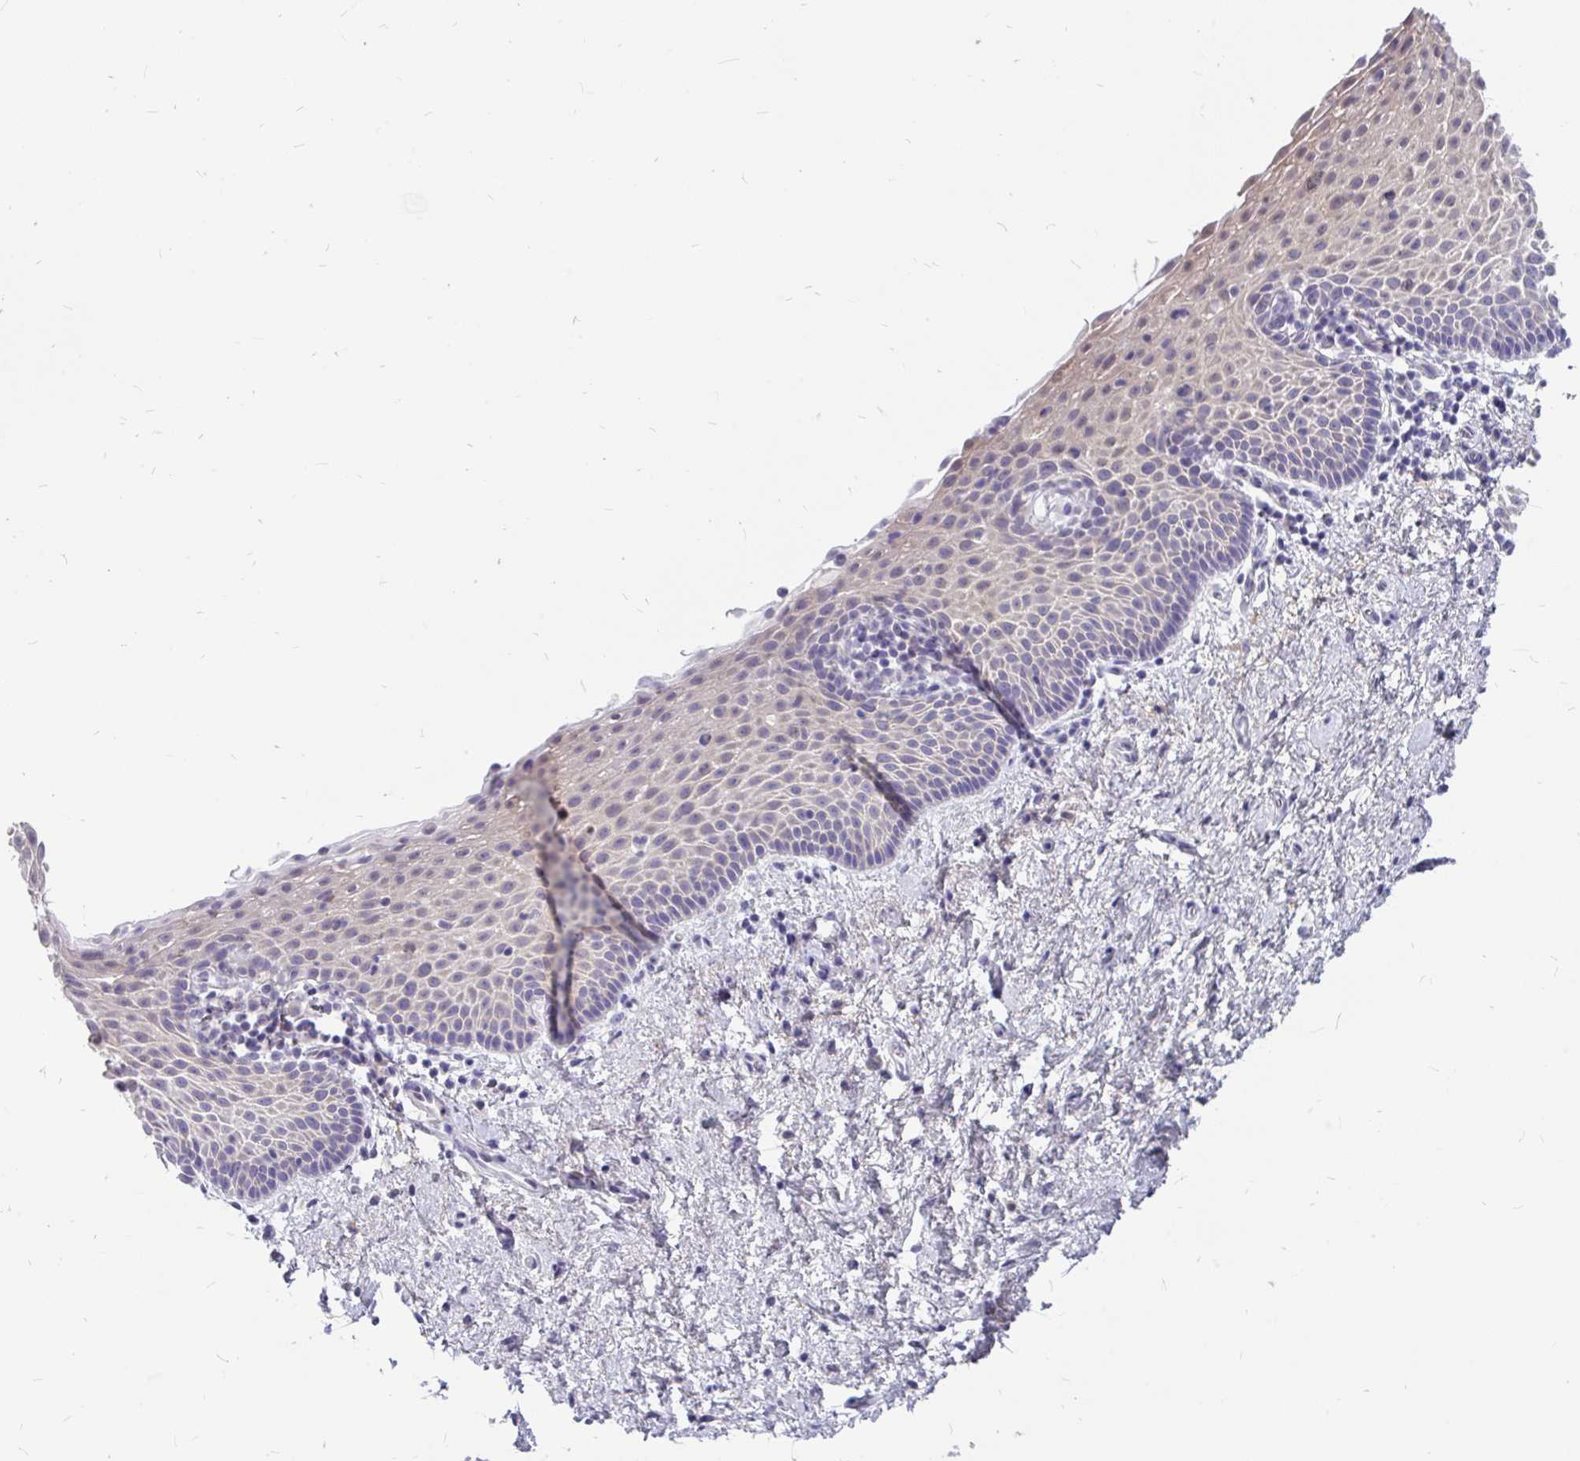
{"staining": {"intensity": "weak", "quantity": "<25%", "location": "cytoplasmic/membranous,nuclear"}, "tissue": "vagina", "cell_type": "Squamous epithelial cells", "image_type": "normal", "snomed": [{"axis": "morphology", "description": "Normal tissue, NOS"}, {"axis": "topography", "description": "Vagina"}], "caption": "There is no significant positivity in squamous epithelial cells of vagina. (DAB (3,3'-diaminobenzidine) immunohistochemistry (IHC) visualized using brightfield microscopy, high magnification).", "gene": "KIAA2013", "patient": {"sex": "female", "age": 61}}